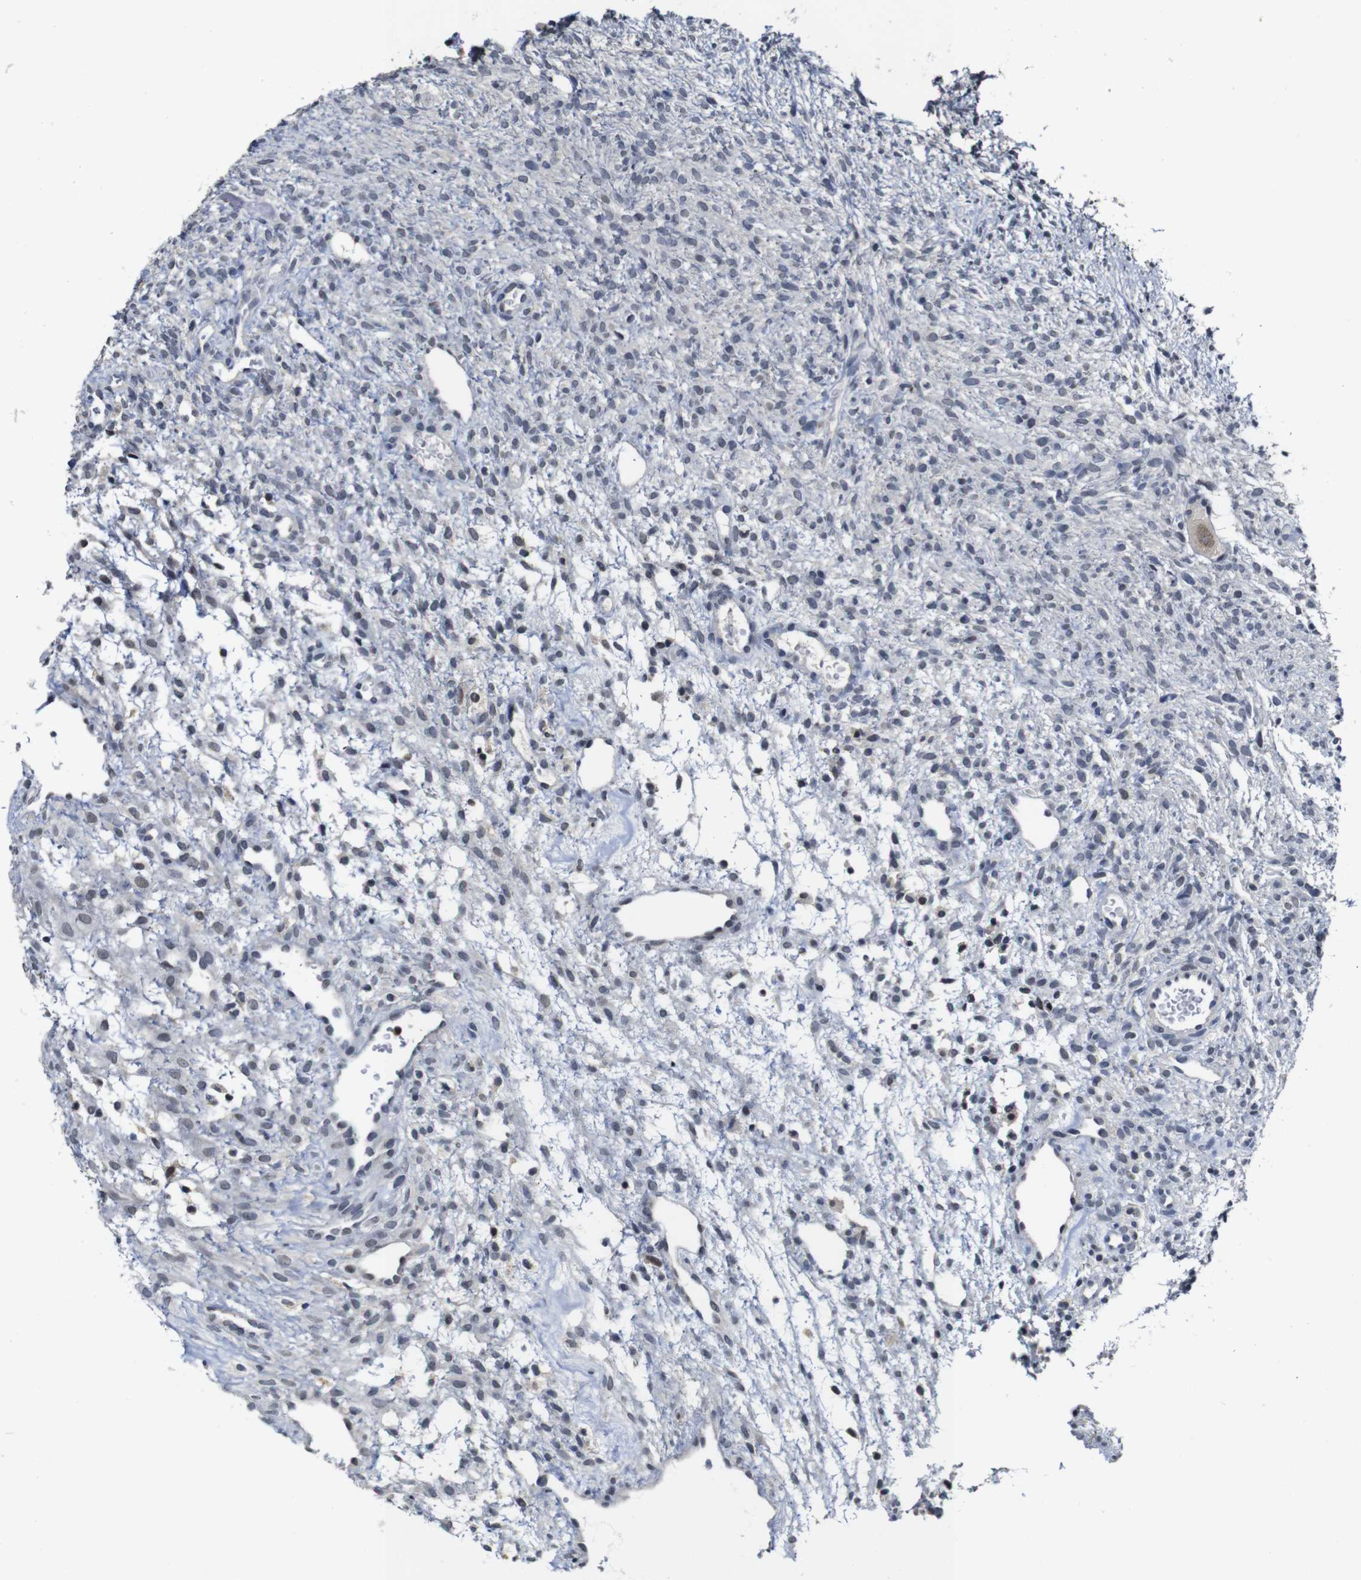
{"staining": {"intensity": "weak", "quantity": "25%-75%", "location": "nuclear"}, "tissue": "ovary", "cell_type": "Follicle cells", "image_type": "normal", "snomed": [{"axis": "morphology", "description": "Normal tissue, NOS"}, {"axis": "morphology", "description": "Cyst, NOS"}, {"axis": "topography", "description": "Ovary"}], "caption": "This histopathology image demonstrates immunohistochemistry staining of normal human ovary, with low weak nuclear staining in approximately 25%-75% of follicle cells.", "gene": "NTRK3", "patient": {"sex": "female", "age": 18}}